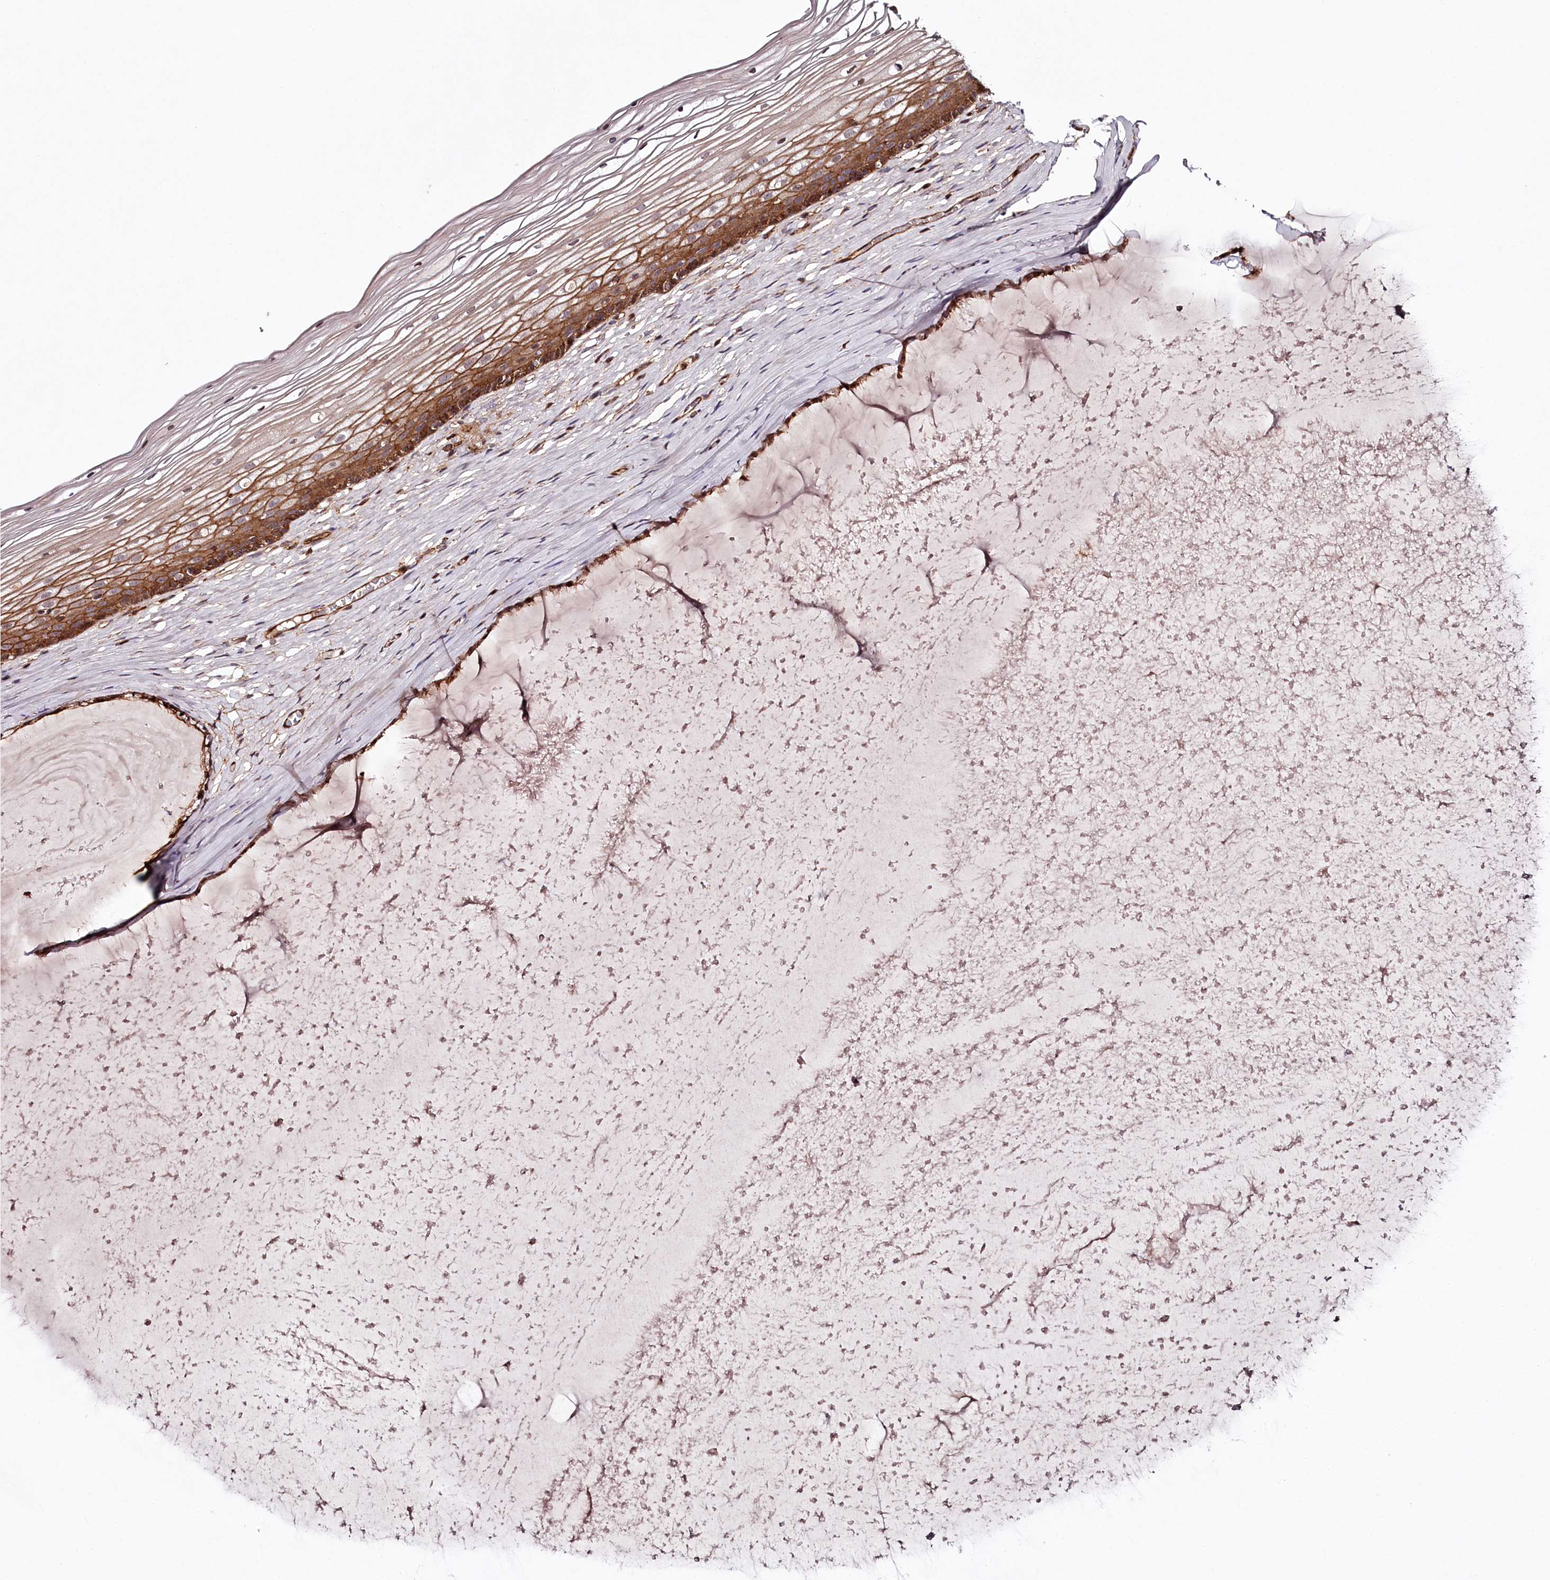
{"staining": {"intensity": "strong", "quantity": ">75%", "location": "cytoplasmic/membranous"}, "tissue": "vagina", "cell_type": "Squamous epithelial cells", "image_type": "normal", "snomed": [{"axis": "morphology", "description": "Normal tissue, NOS"}, {"axis": "topography", "description": "Vagina"}, {"axis": "topography", "description": "Cervix"}], "caption": "An IHC histopathology image of unremarkable tissue is shown. Protein staining in brown shows strong cytoplasmic/membranous positivity in vagina within squamous epithelial cells.", "gene": "KIF14", "patient": {"sex": "female", "age": 40}}